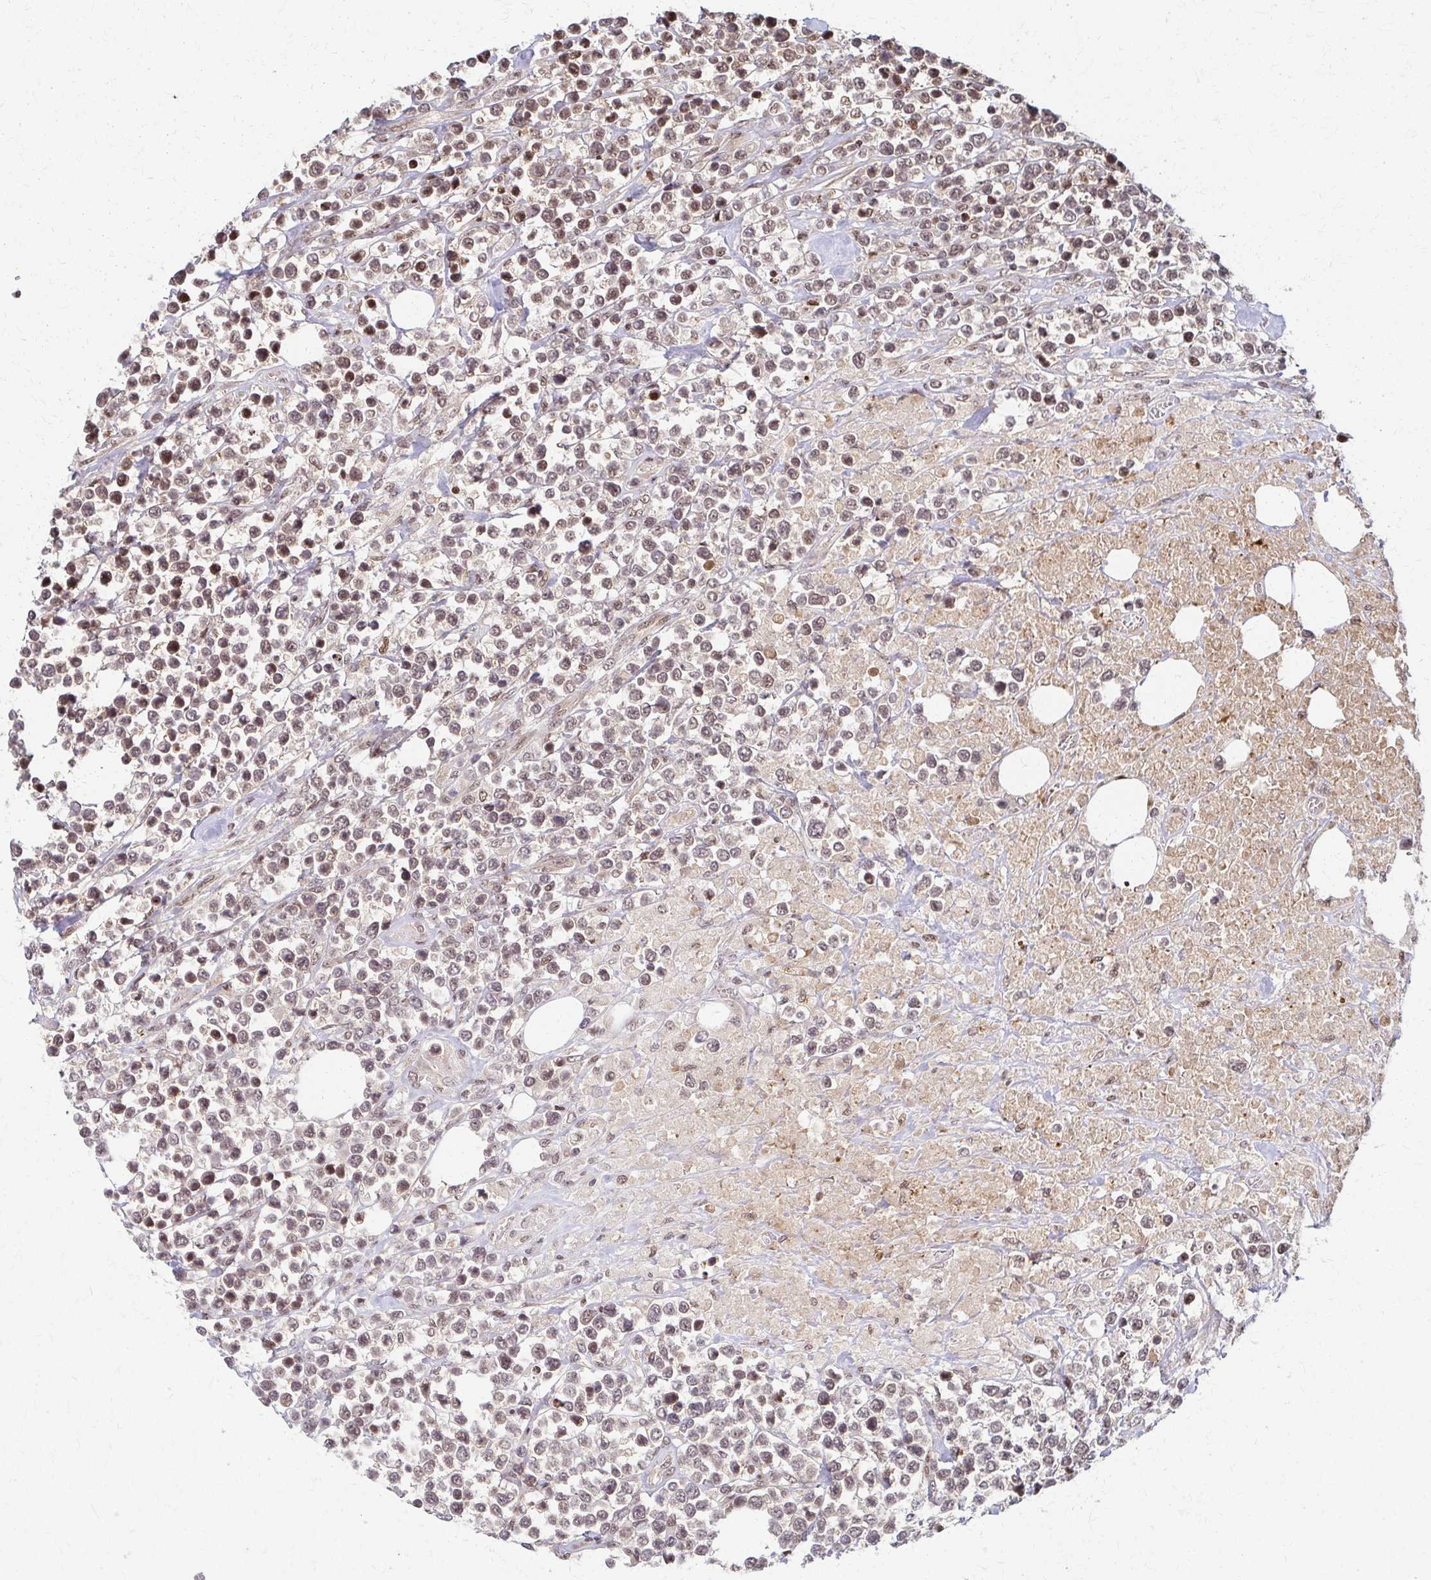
{"staining": {"intensity": "weak", "quantity": "<25%", "location": "nuclear"}, "tissue": "lymphoma", "cell_type": "Tumor cells", "image_type": "cancer", "snomed": [{"axis": "morphology", "description": "Malignant lymphoma, non-Hodgkin's type, High grade"}, {"axis": "topography", "description": "Soft tissue"}], "caption": "Immunohistochemistry histopathology image of neoplastic tissue: lymphoma stained with DAB shows no significant protein expression in tumor cells.", "gene": "PSMD7", "patient": {"sex": "female", "age": 56}}